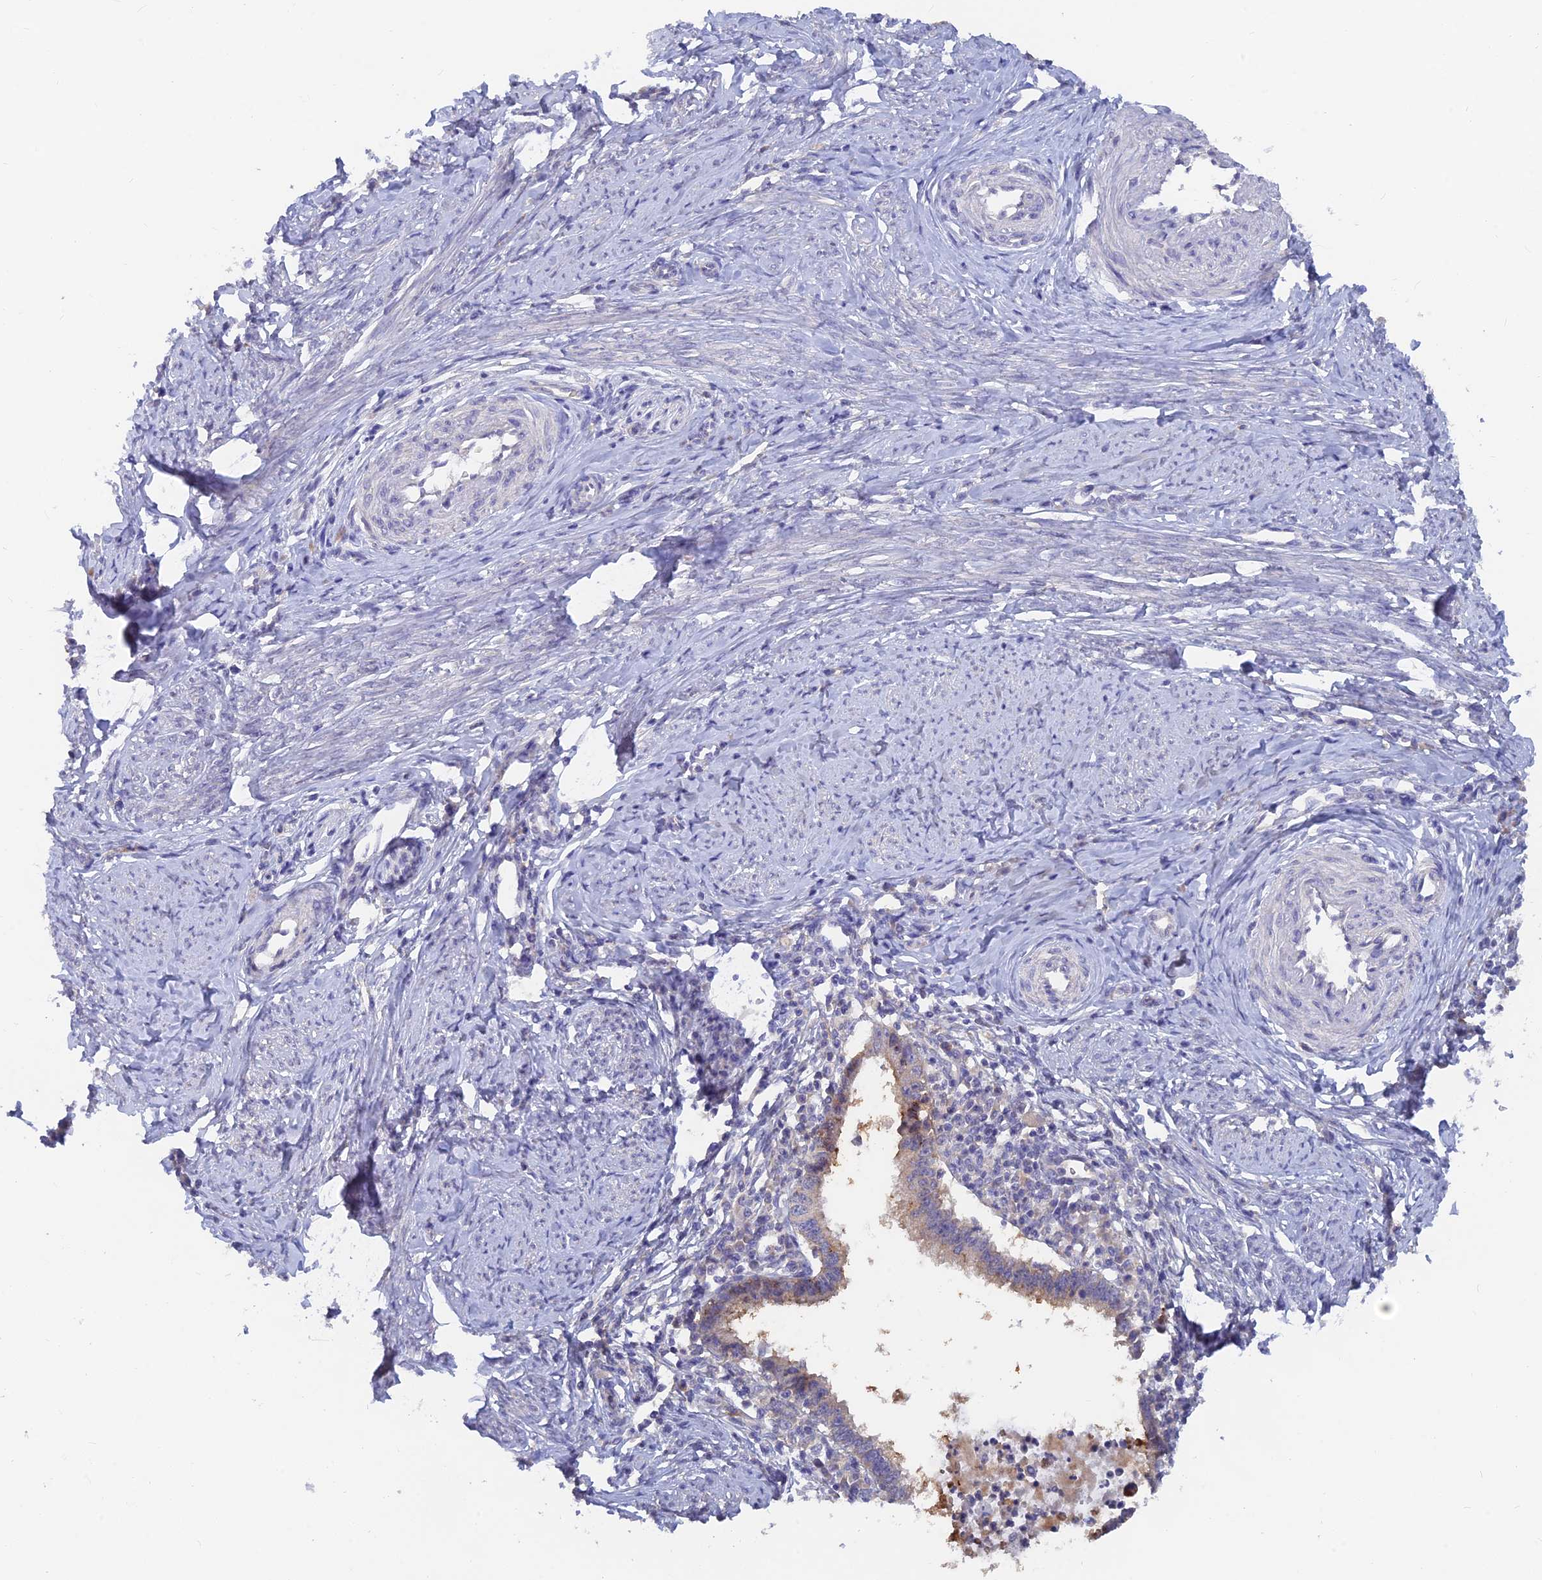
{"staining": {"intensity": "weak", "quantity": ">75%", "location": "cytoplasmic/membranous"}, "tissue": "cervical cancer", "cell_type": "Tumor cells", "image_type": "cancer", "snomed": [{"axis": "morphology", "description": "Adenocarcinoma, NOS"}, {"axis": "topography", "description": "Cervix"}], "caption": "IHC micrograph of neoplastic tissue: cervical adenocarcinoma stained using IHC shows low levels of weak protein expression localized specifically in the cytoplasmic/membranous of tumor cells, appearing as a cytoplasmic/membranous brown color.", "gene": "ARRDC1", "patient": {"sex": "female", "age": 36}}